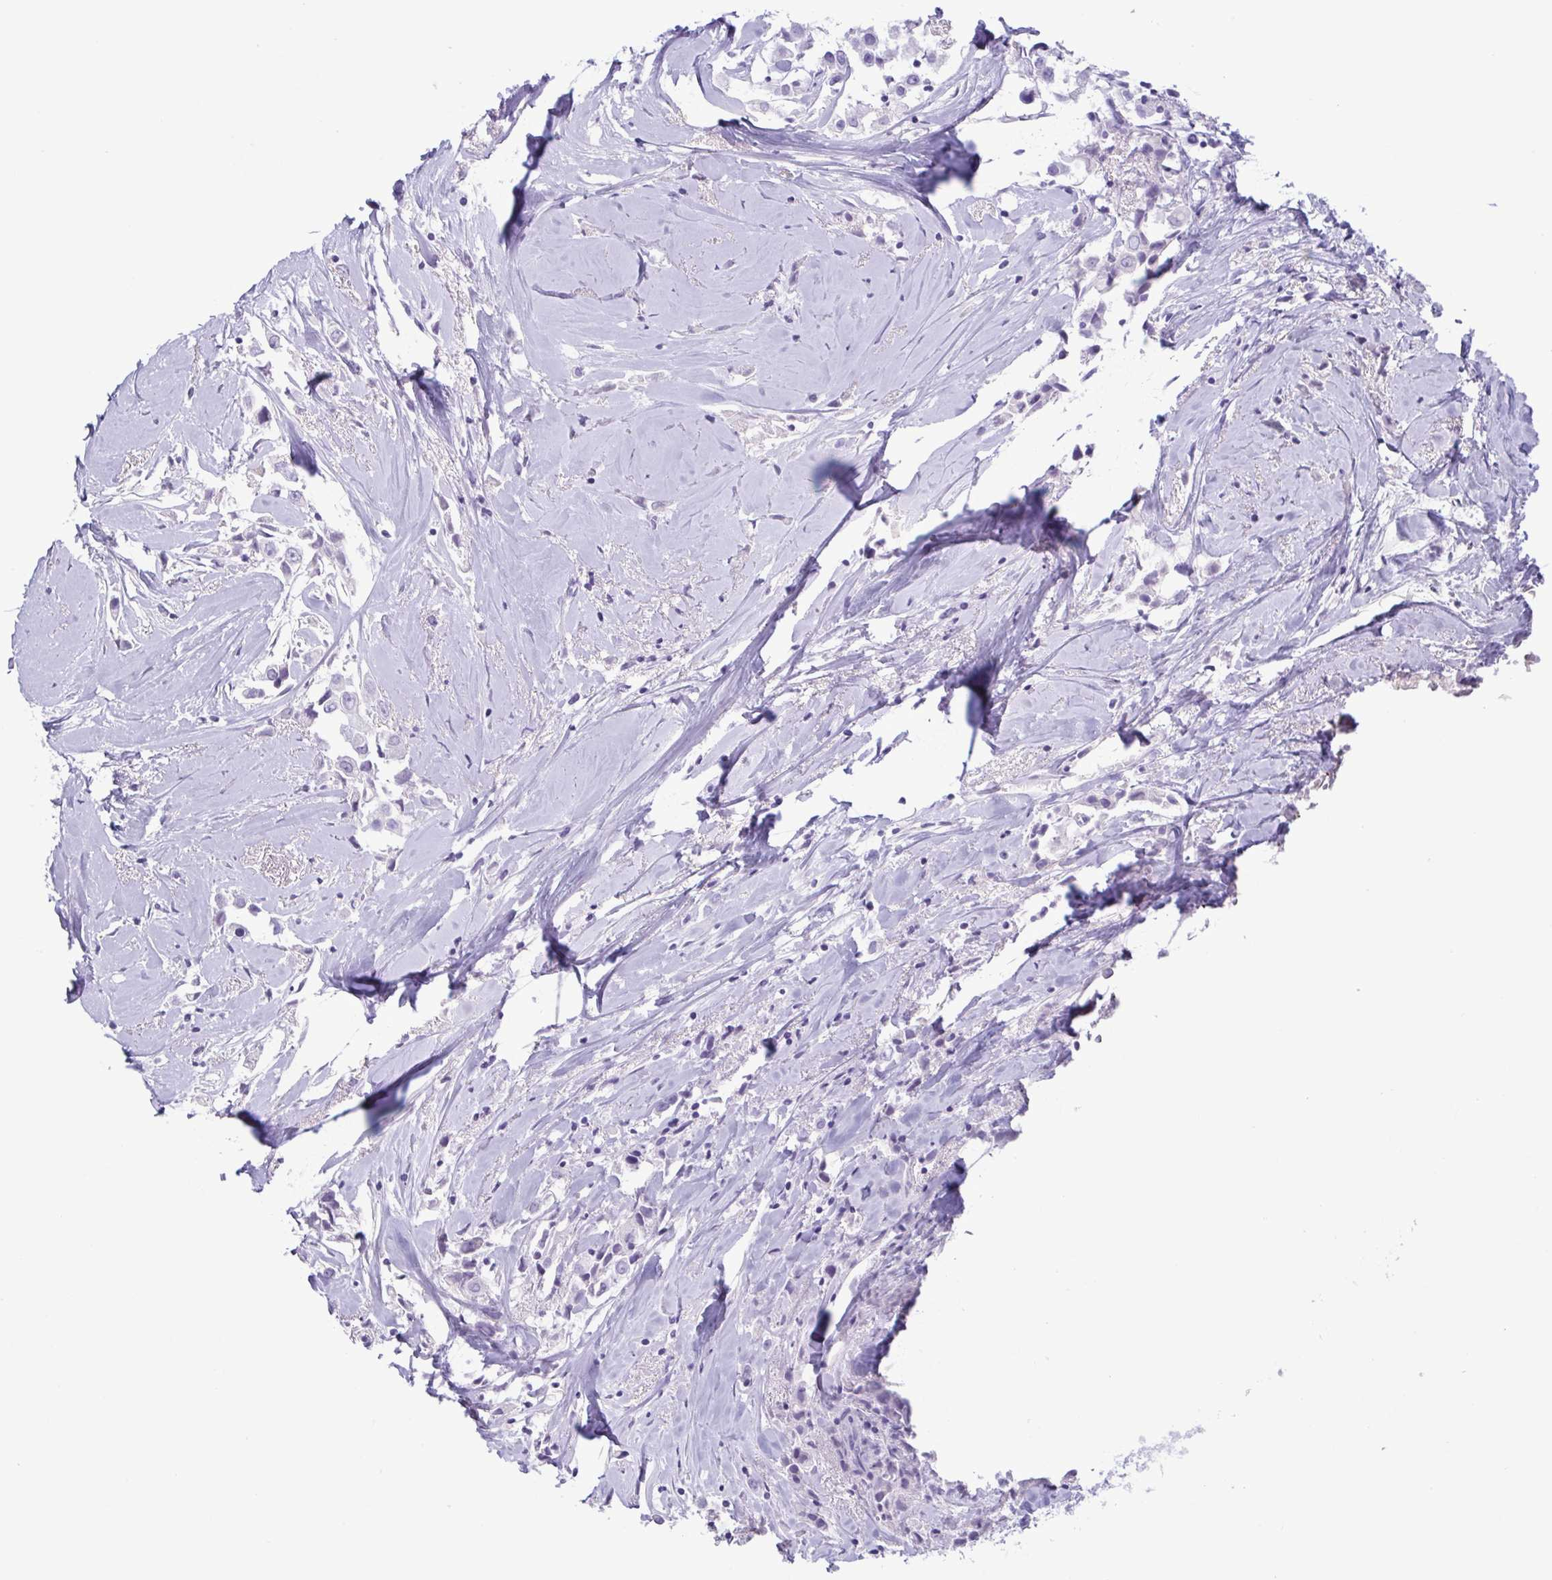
{"staining": {"intensity": "negative", "quantity": "none", "location": "none"}, "tissue": "breast cancer", "cell_type": "Tumor cells", "image_type": "cancer", "snomed": [{"axis": "morphology", "description": "Duct carcinoma"}, {"axis": "topography", "description": "Breast"}], "caption": "This photomicrograph is of breast cancer stained with immunohistochemistry (IHC) to label a protein in brown with the nuclei are counter-stained blue. There is no staining in tumor cells.", "gene": "LTF", "patient": {"sex": "female", "age": 61}}